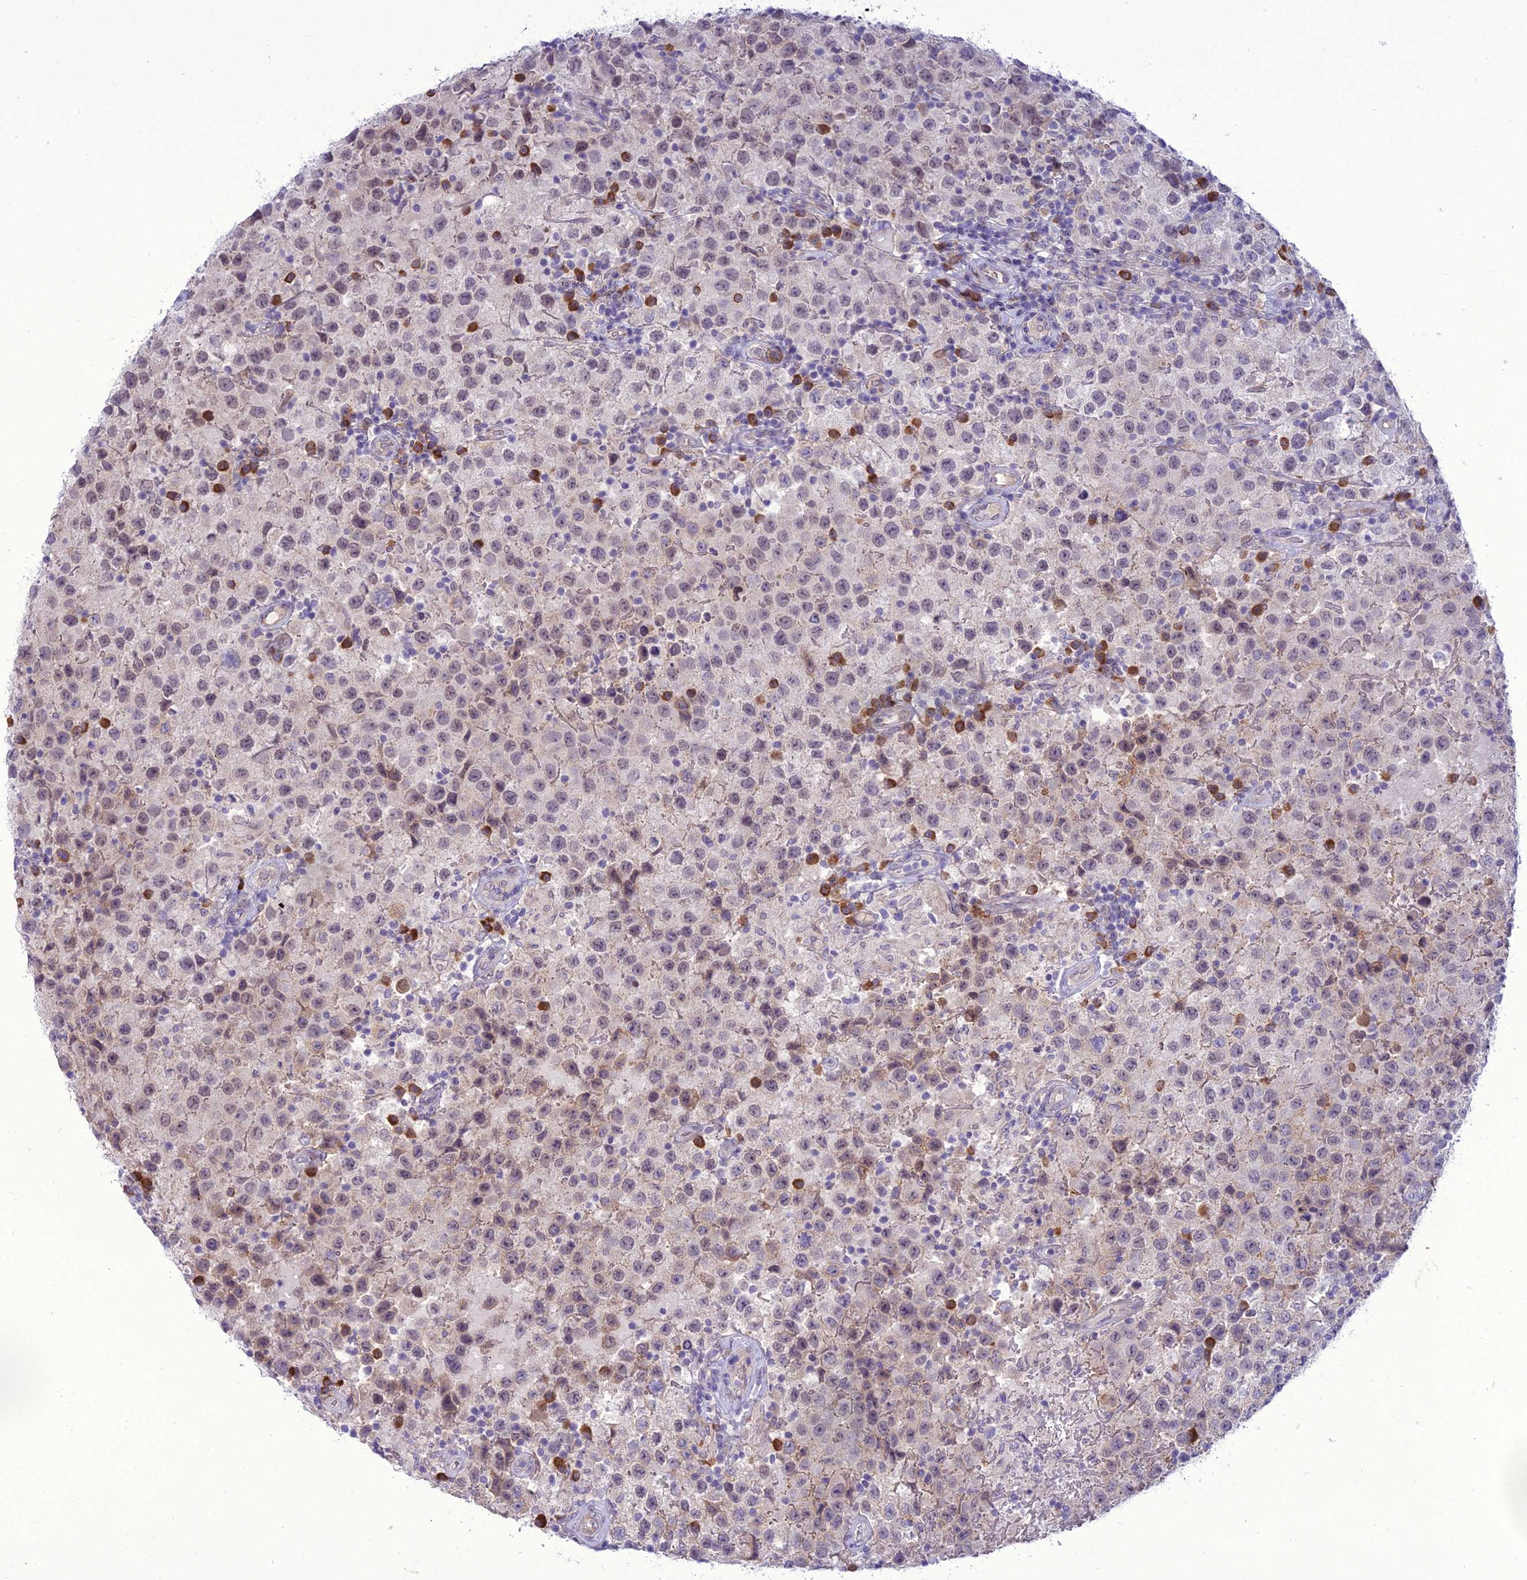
{"staining": {"intensity": "weak", "quantity": "<25%", "location": "nuclear"}, "tissue": "testis cancer", "cell_type": "Tumor cells", "image_type": "cancer", "snomed": [{"axis": "morphology", "description": "Seminoma, NOS"}, {"axis": "morphology", "description": "Carcinoma, Embryonal, NOS"}, {"axis": "topography", "description": "Testis"}], "caption": "High magnification brightfield microscopy of testis cancer (embryonal carcinoma) stained with DAB (brown) and counterstained with hematoxylin (blue): tumor cells show no significant positivity.", "gene": "NEURL2", "patient": {"sex": "male", "age": 41}}